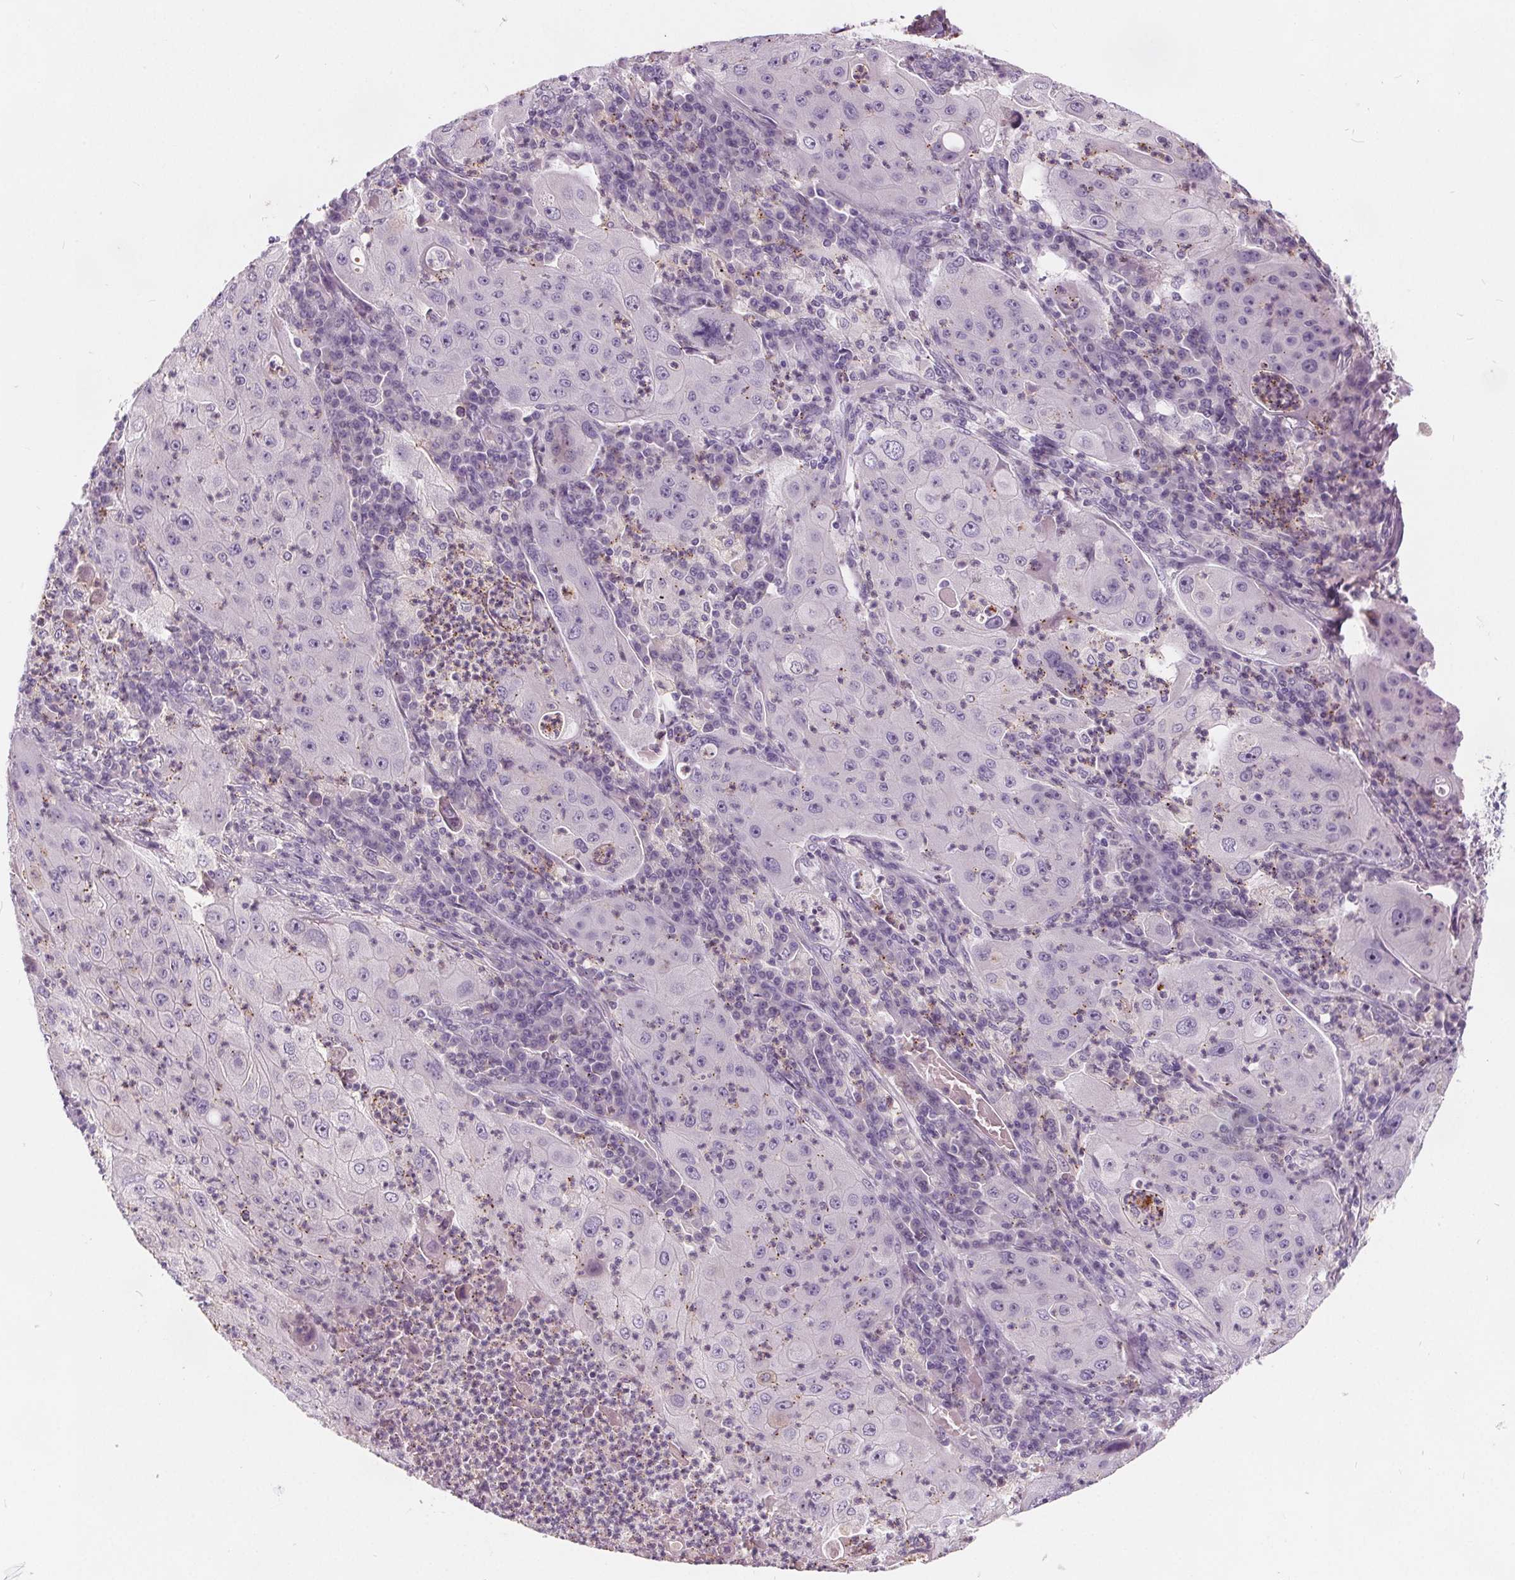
{"staining": {"intensity": "negative", "quantity": "none", "location": "none"}, "tissue": "lung cancer", "cell_type": "Tumor cells", "image_type": "cancer", "snomed": [{"axis": "morphology", "description": "Squamous cell carcinoma, NOS"}, {"axis": "topography", "description": "Lung"}], "caption": "IHC of squamous cell carcinoma (lung) displays no positivity in tumor cells.", "gene": "HAAO", "patient": {"sex": "female", "age": 59}}